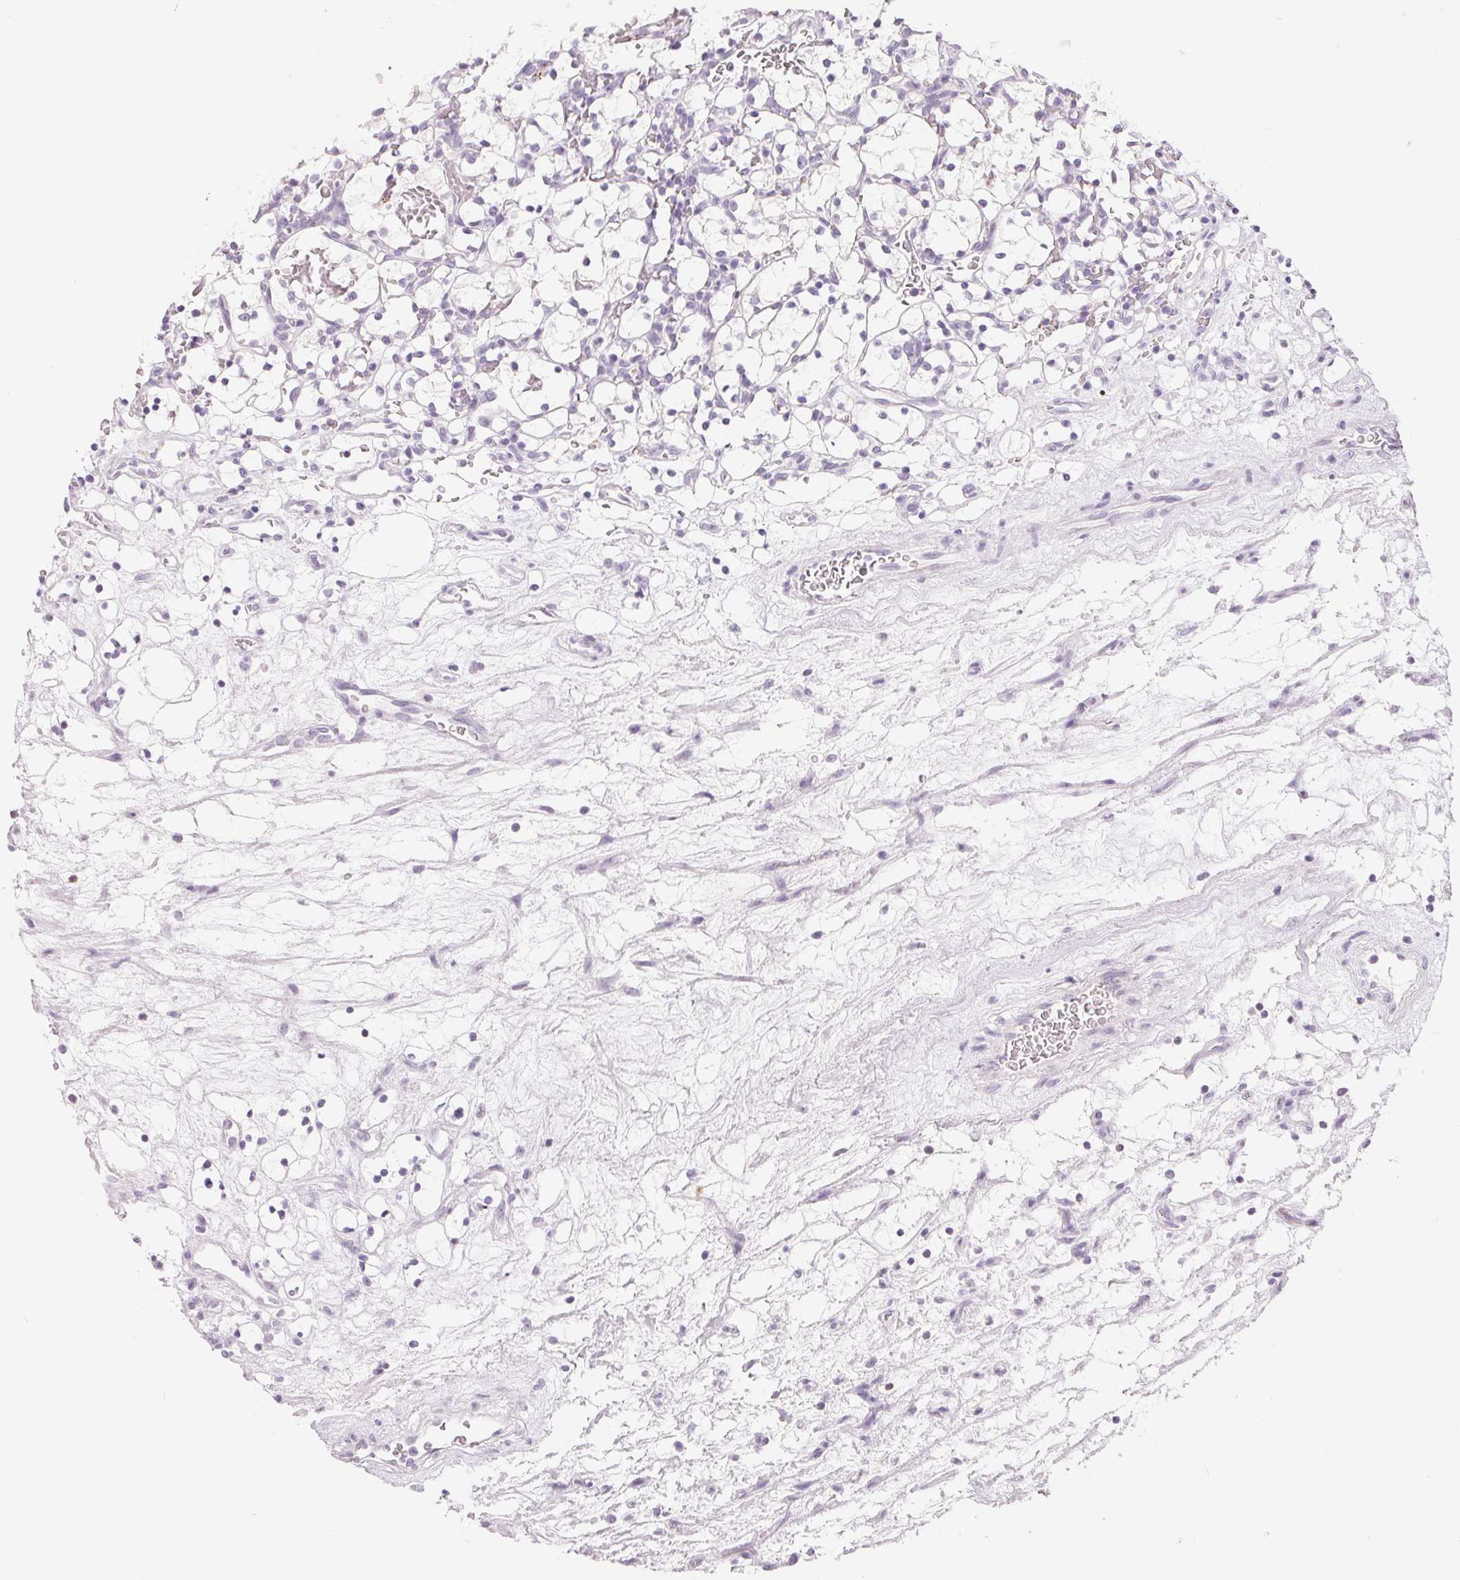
{"staining": {"intensity": "negative", "quantity": "none", "location": "none"}, "tissue": "renal cancer", "cell_type": "Tumor cells", "image_type": "cancer", "snomed": [{"axis": "morphology", "description": "Adenocarcinoma, NOS"}, {"axis": "topography", "description": "Kidney"}], "caption": "IHC image of human renal cancer (adenocarcinoma) stained for a protein (brown), which exhibits no expression in tumor cells.", "gene": "CD69", "patient": {"sex": "female", "age": 69}}